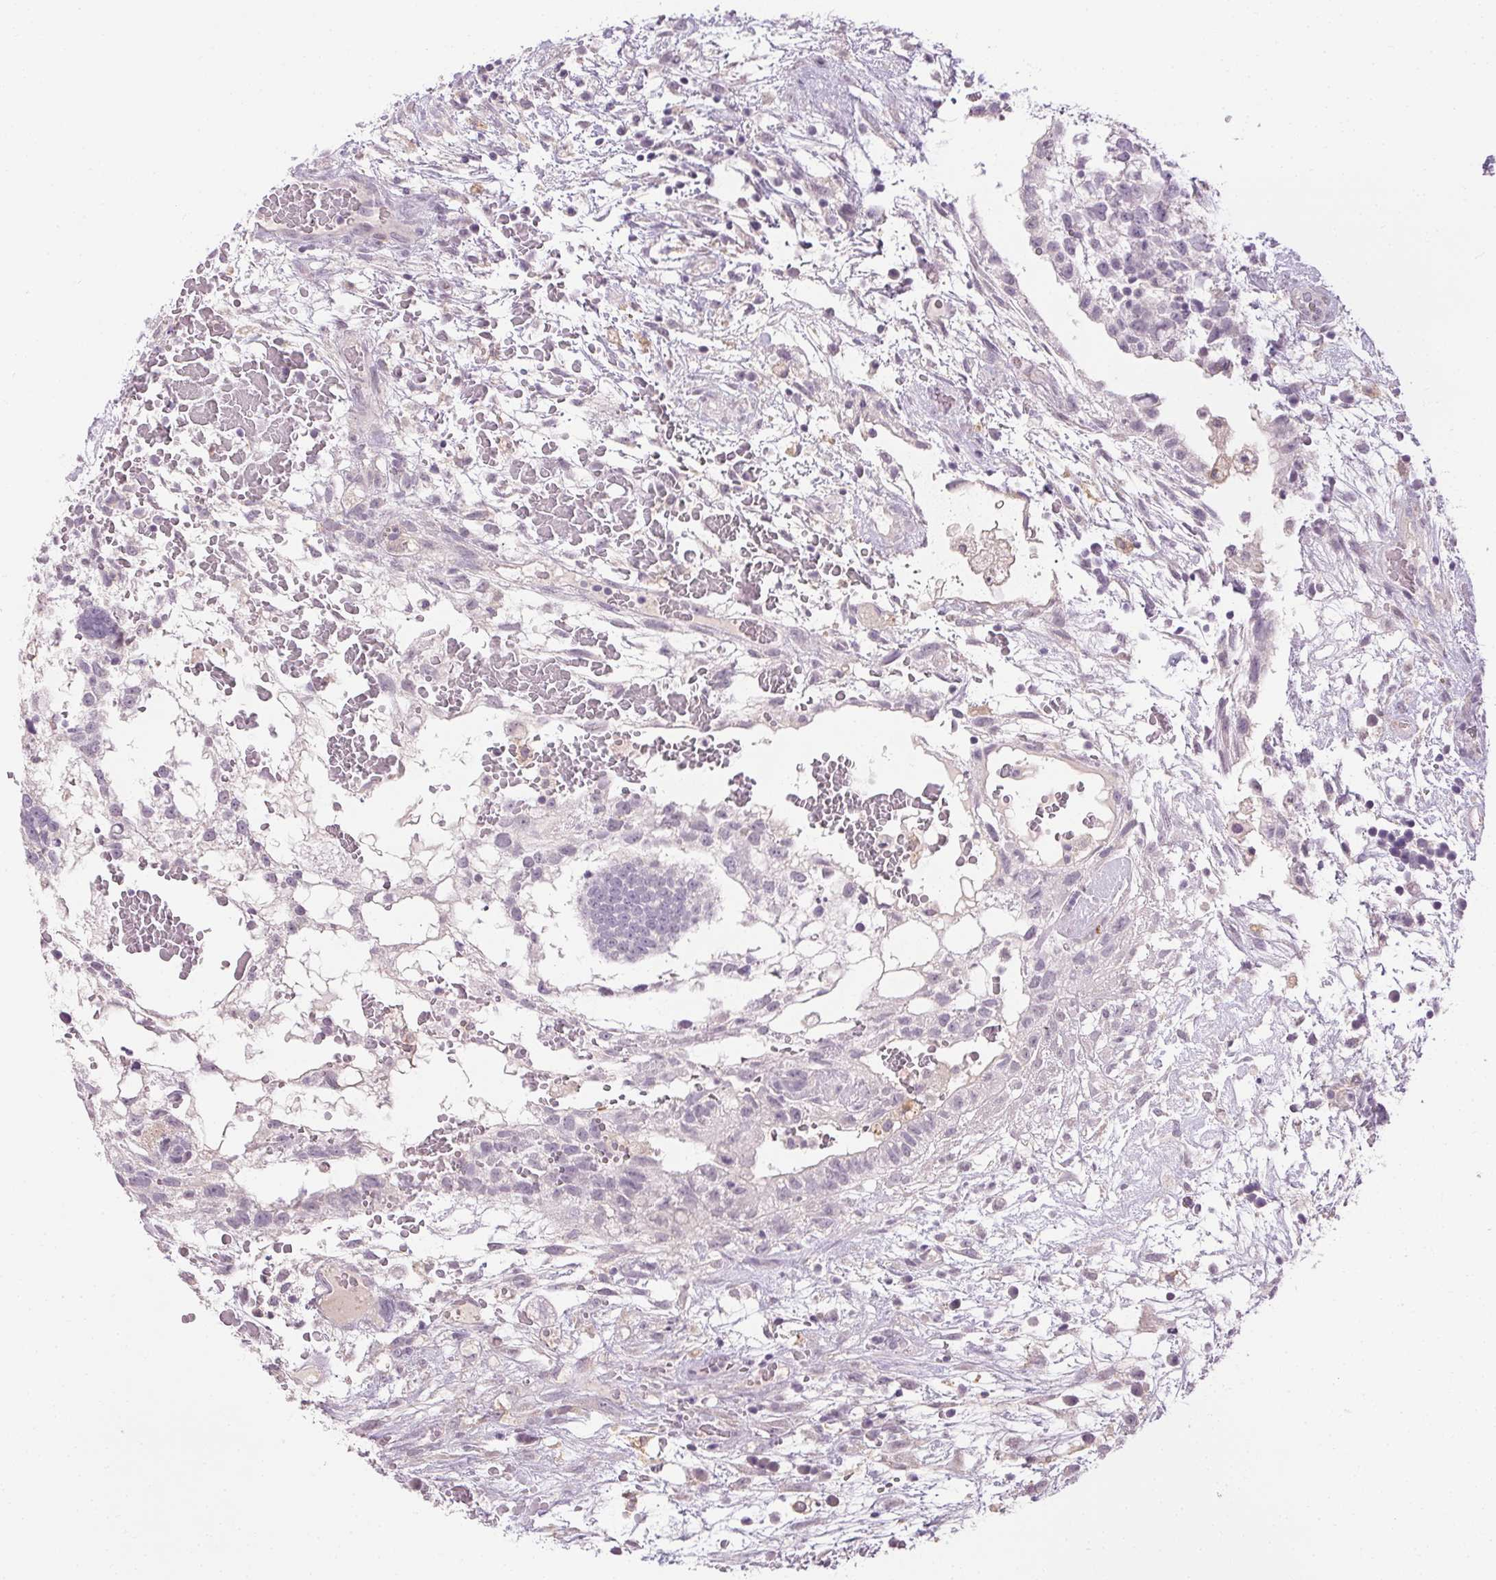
{"staining": {"intensity": "negative", "quantity": "none", "location": "none"}, "tissue": "testis cancer", "cell_type": "Tumor cells", "image_type": "cancer", "snomed": [{"axis": "morphology", "description": "Normal tissue, NOS"}, {"axis": "morphology", "description": "Carcinoma, Embryonal, NOS"}, {"axis": "topography", "description": "Testis"}], "caption": "Immunohistochemical staining of human testis cancer exhibits no significant staining in tumor cells.", "gene": "FAM168A", "patient": {"sex": "male", "age": 32}}